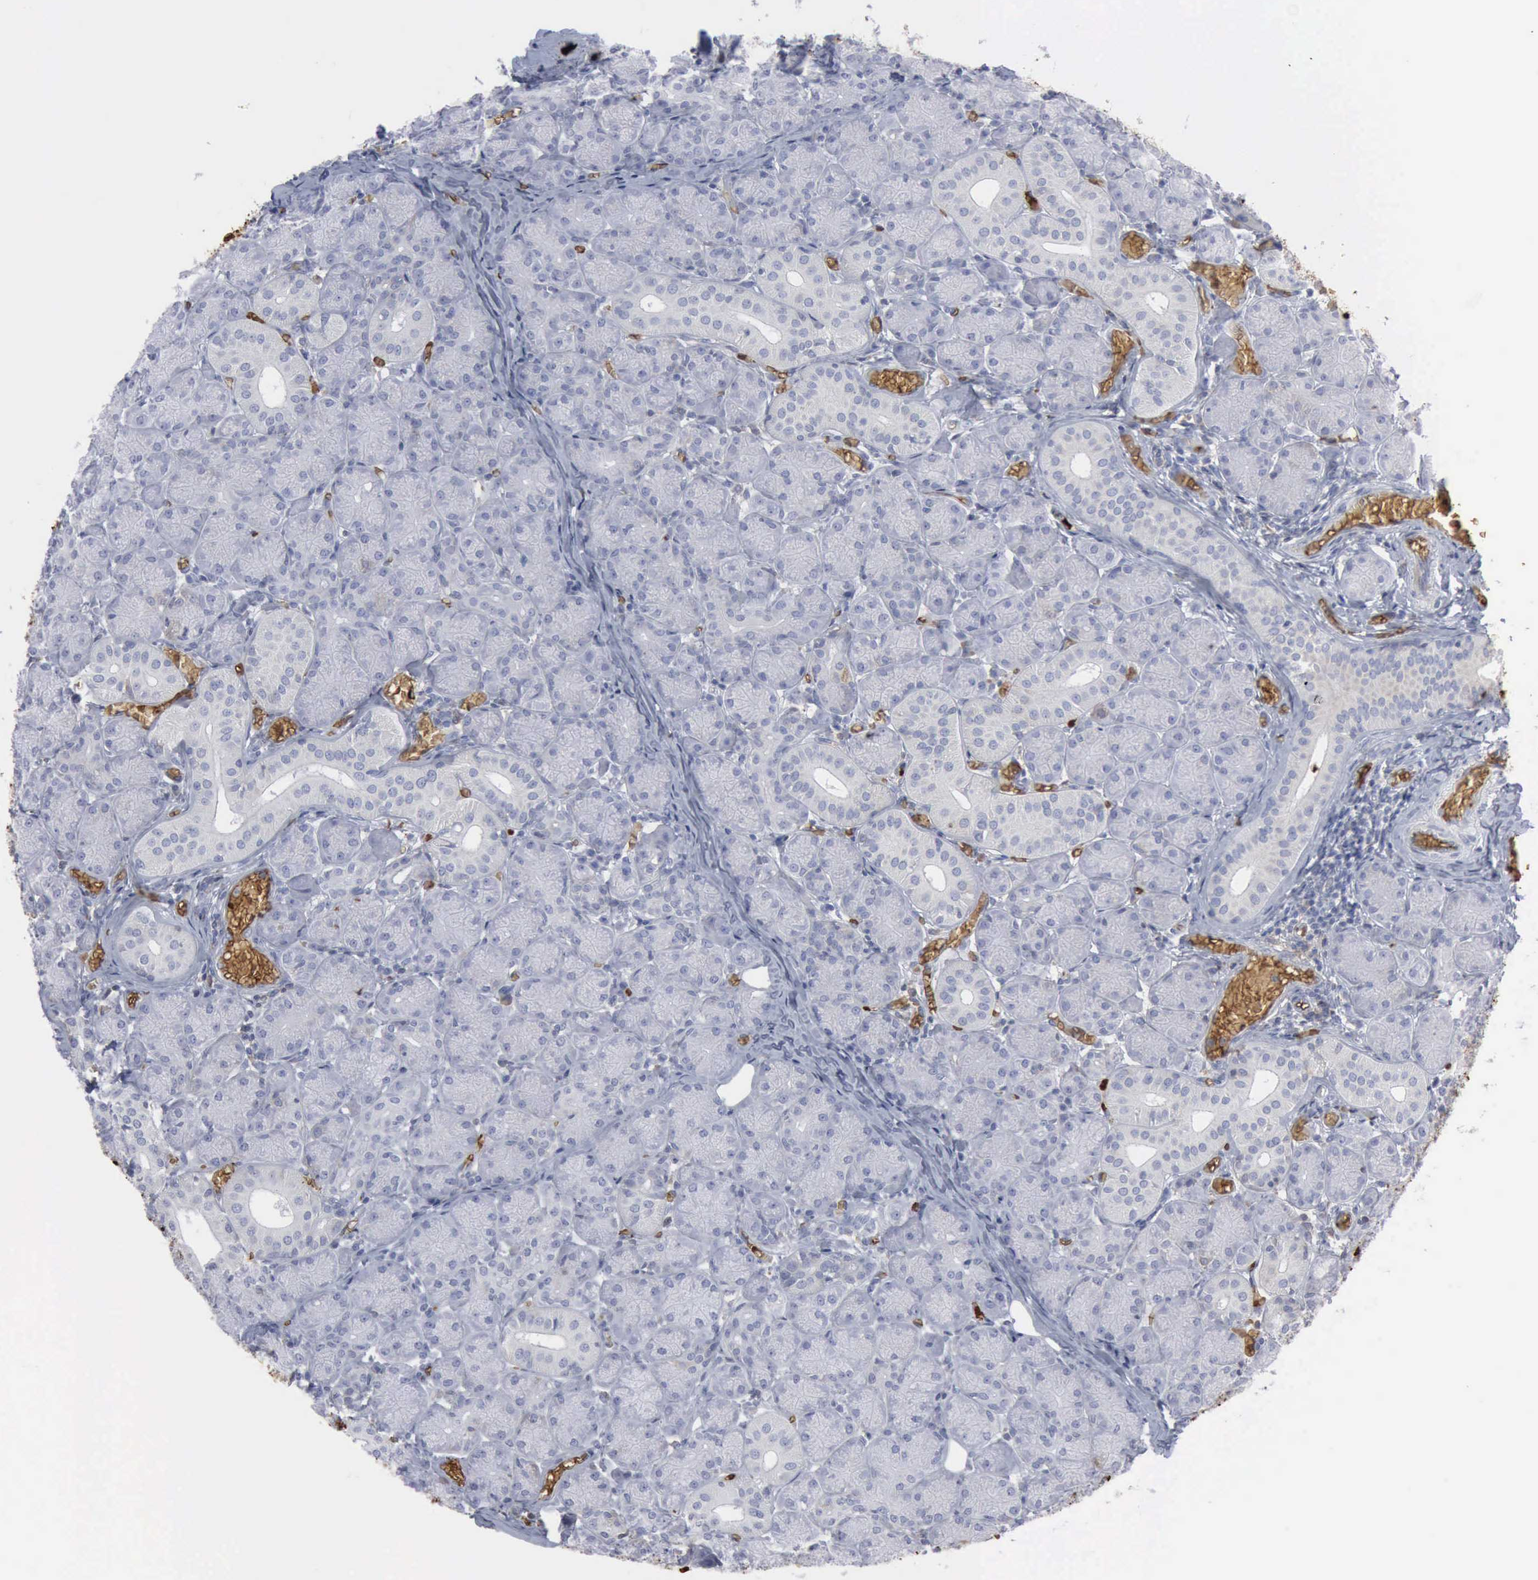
{"staining": {"intensity": "negative", "quantity": "none", "location": "none"}, "tissue": "salivary gland", "cell_type": "Glandular cells", "image_type": "normal", "snomed": [{"axis": "morphology", "description": "Normal tissue, NOS"}, {"axis": "topography", "description": "Salivary gland"}], "caption": "Immunohistochemical staining of unremarkable human salivary gland displays no significant staining in glandular cells.", "gene": "TGFB1", "patient": {"sex": "female", "age": 24}}